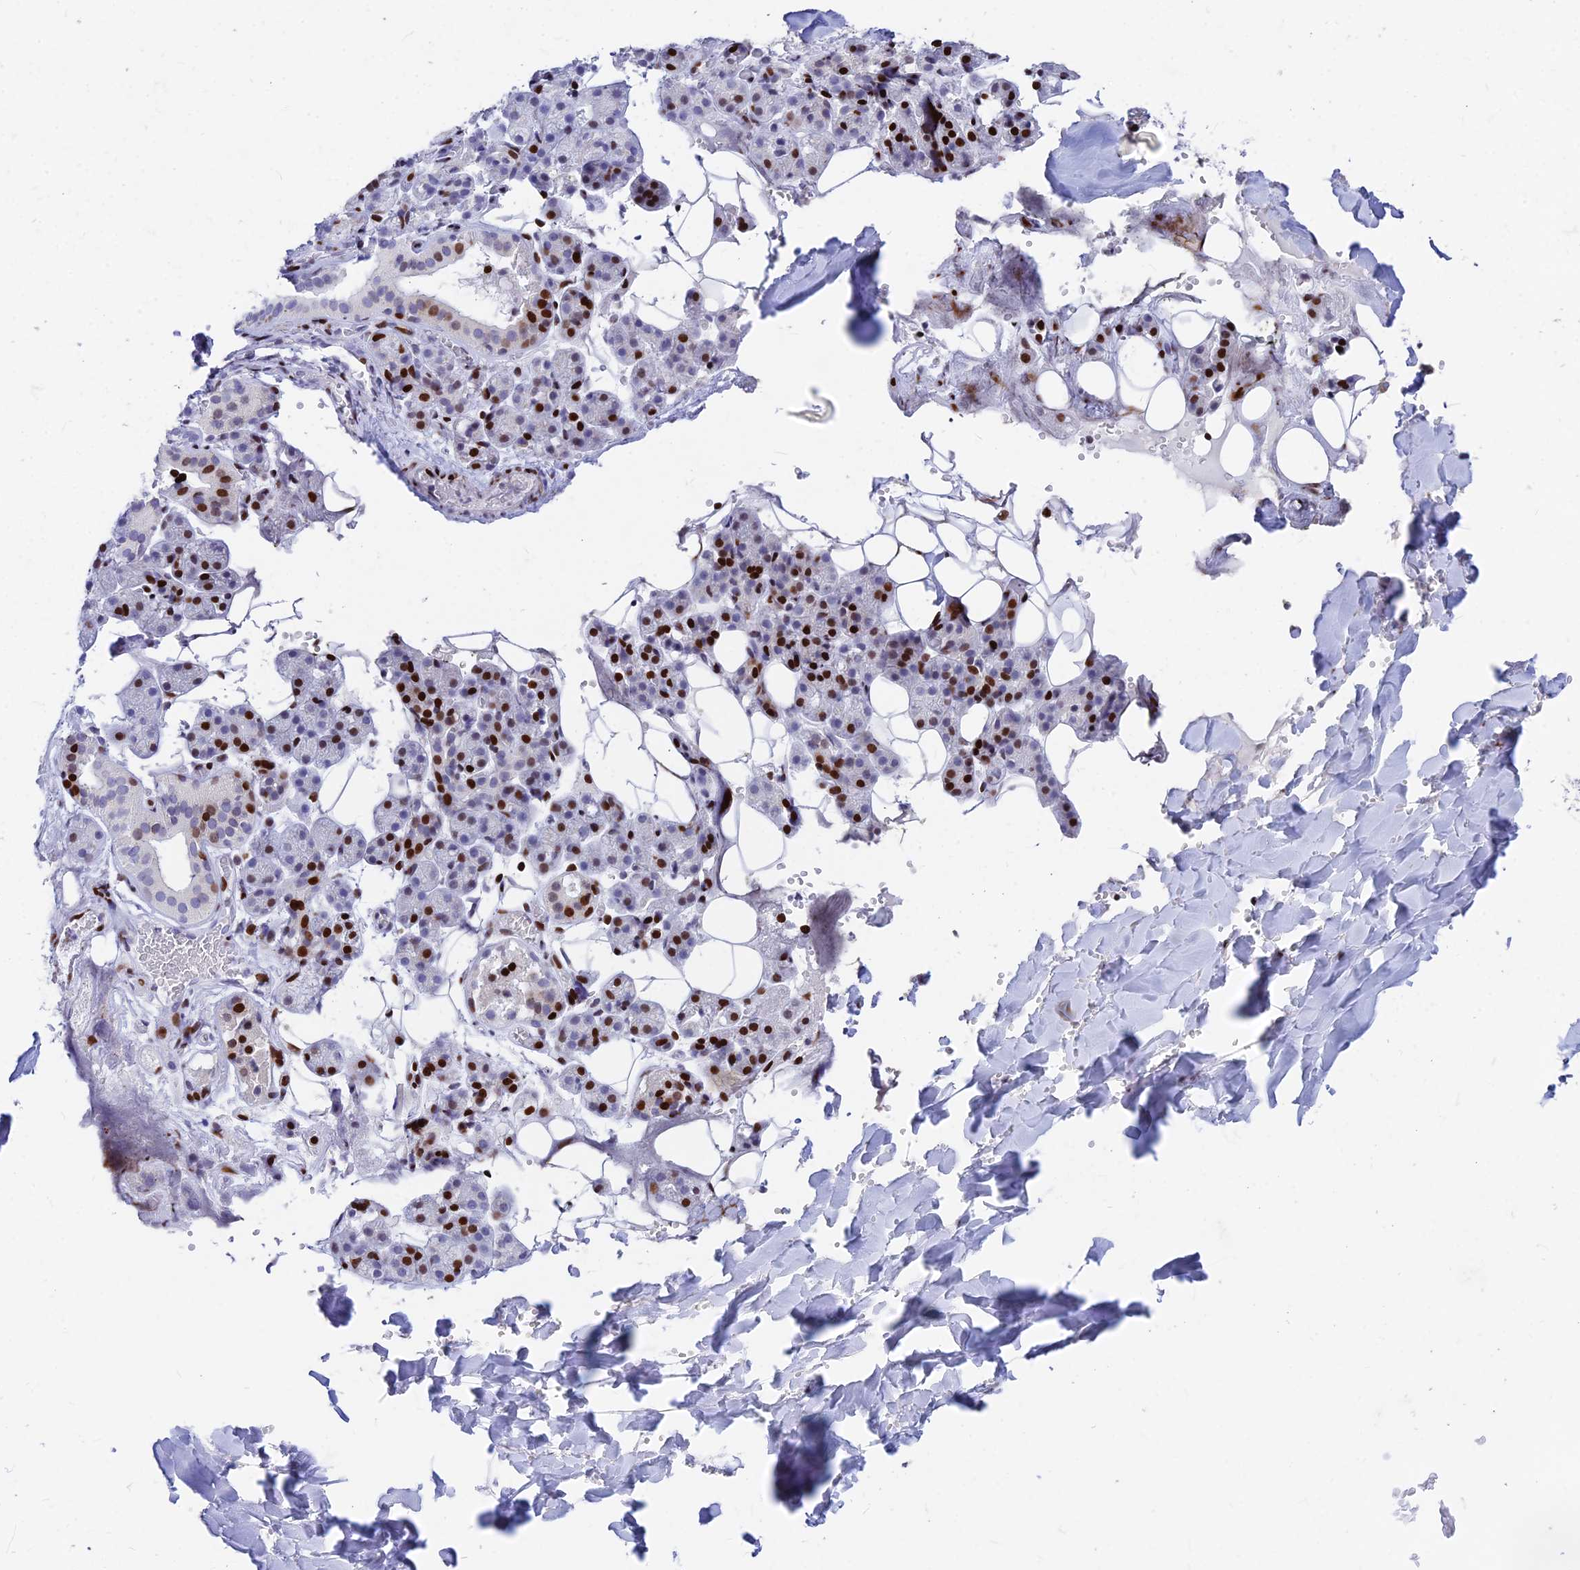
{"staining": {"intensity": "strong", "quantity": "<25%", "location": "nuclear"}, "tissue": "salivary gland", "cell_type": "Glandular cells", "image_type": "normal", "snomed": [{"axis": "morphology", "description": "Normal tissue, NOS"}, {"axis": "topography", "description": "Salivary gland"}], "caption": "A micrograph of human salivary gland stained for a protein reveals strong nuclear brown staining in glandular cells.", "gene": "PRPS1", "patient": {"sex": "female", "age": 33}}